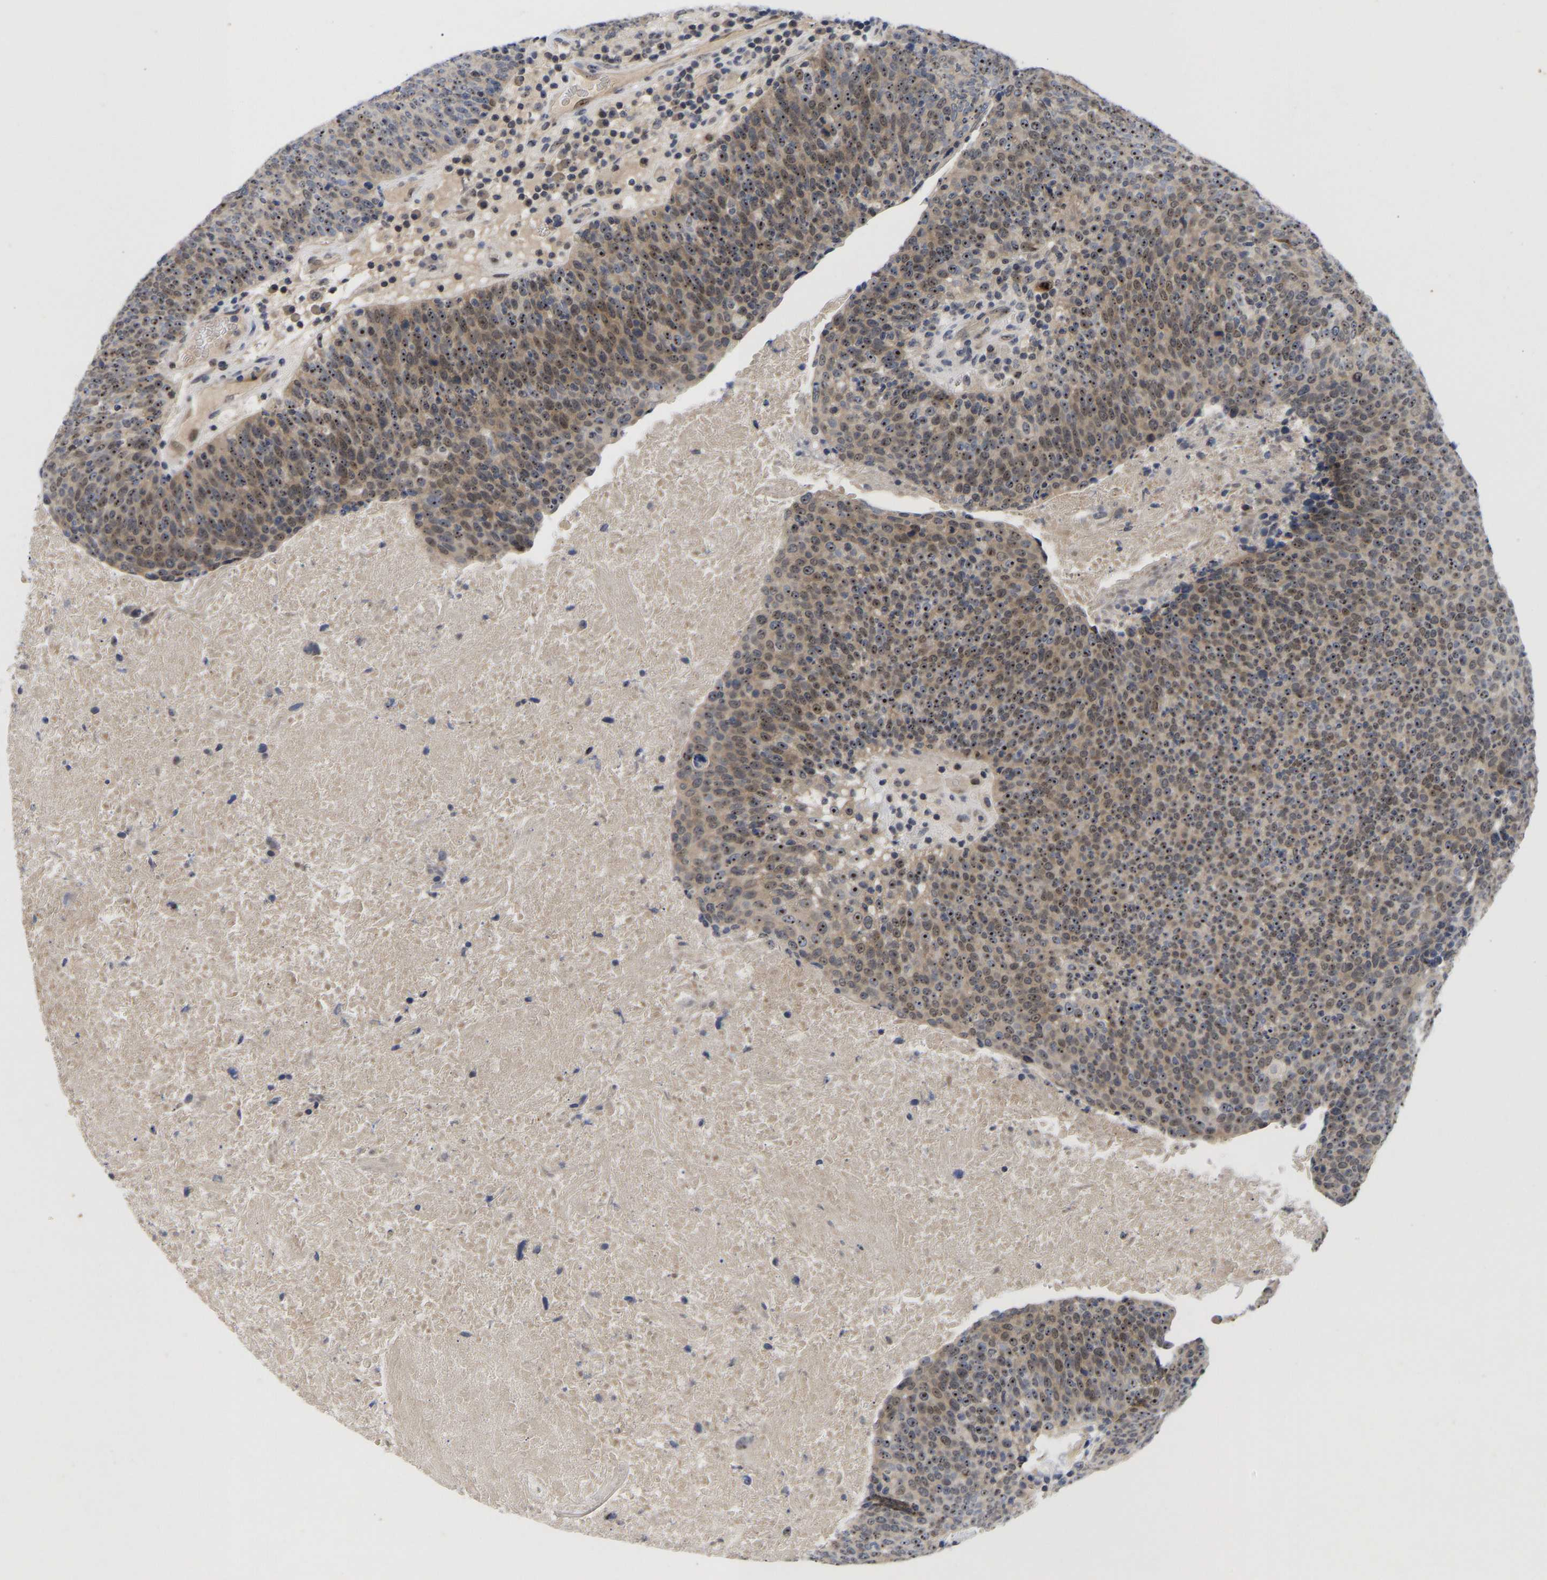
{"staining": {"intensity": "moderate", "quantity": ">75%", "location": "cytoplasmic/membranous,nuclear"}, "tissue": "head and neck cancer", "cell_type": "Tumor cells", "image_type": "cancer", "snomed": [{"axis": "morphology", "description": "Squamous cell carcinoma, NOS"}, {"axis": "morphology", "description": "Squamous cell carcinoma, metastatic, NOS"}, {"axis": "topography", "description": "Lymph node"}, {"axis": "topography", "description": "Head-Neck"}], "caption": "Head and neck metastatic squamous cell carcinoma stained with a brown dye demonstrates moderate cytoplasmic/membranous and nuclear positive positivity in about >75% of tumor cells.", "gene": "NLE1", "patient": {"sex": "male", "age": 62}}